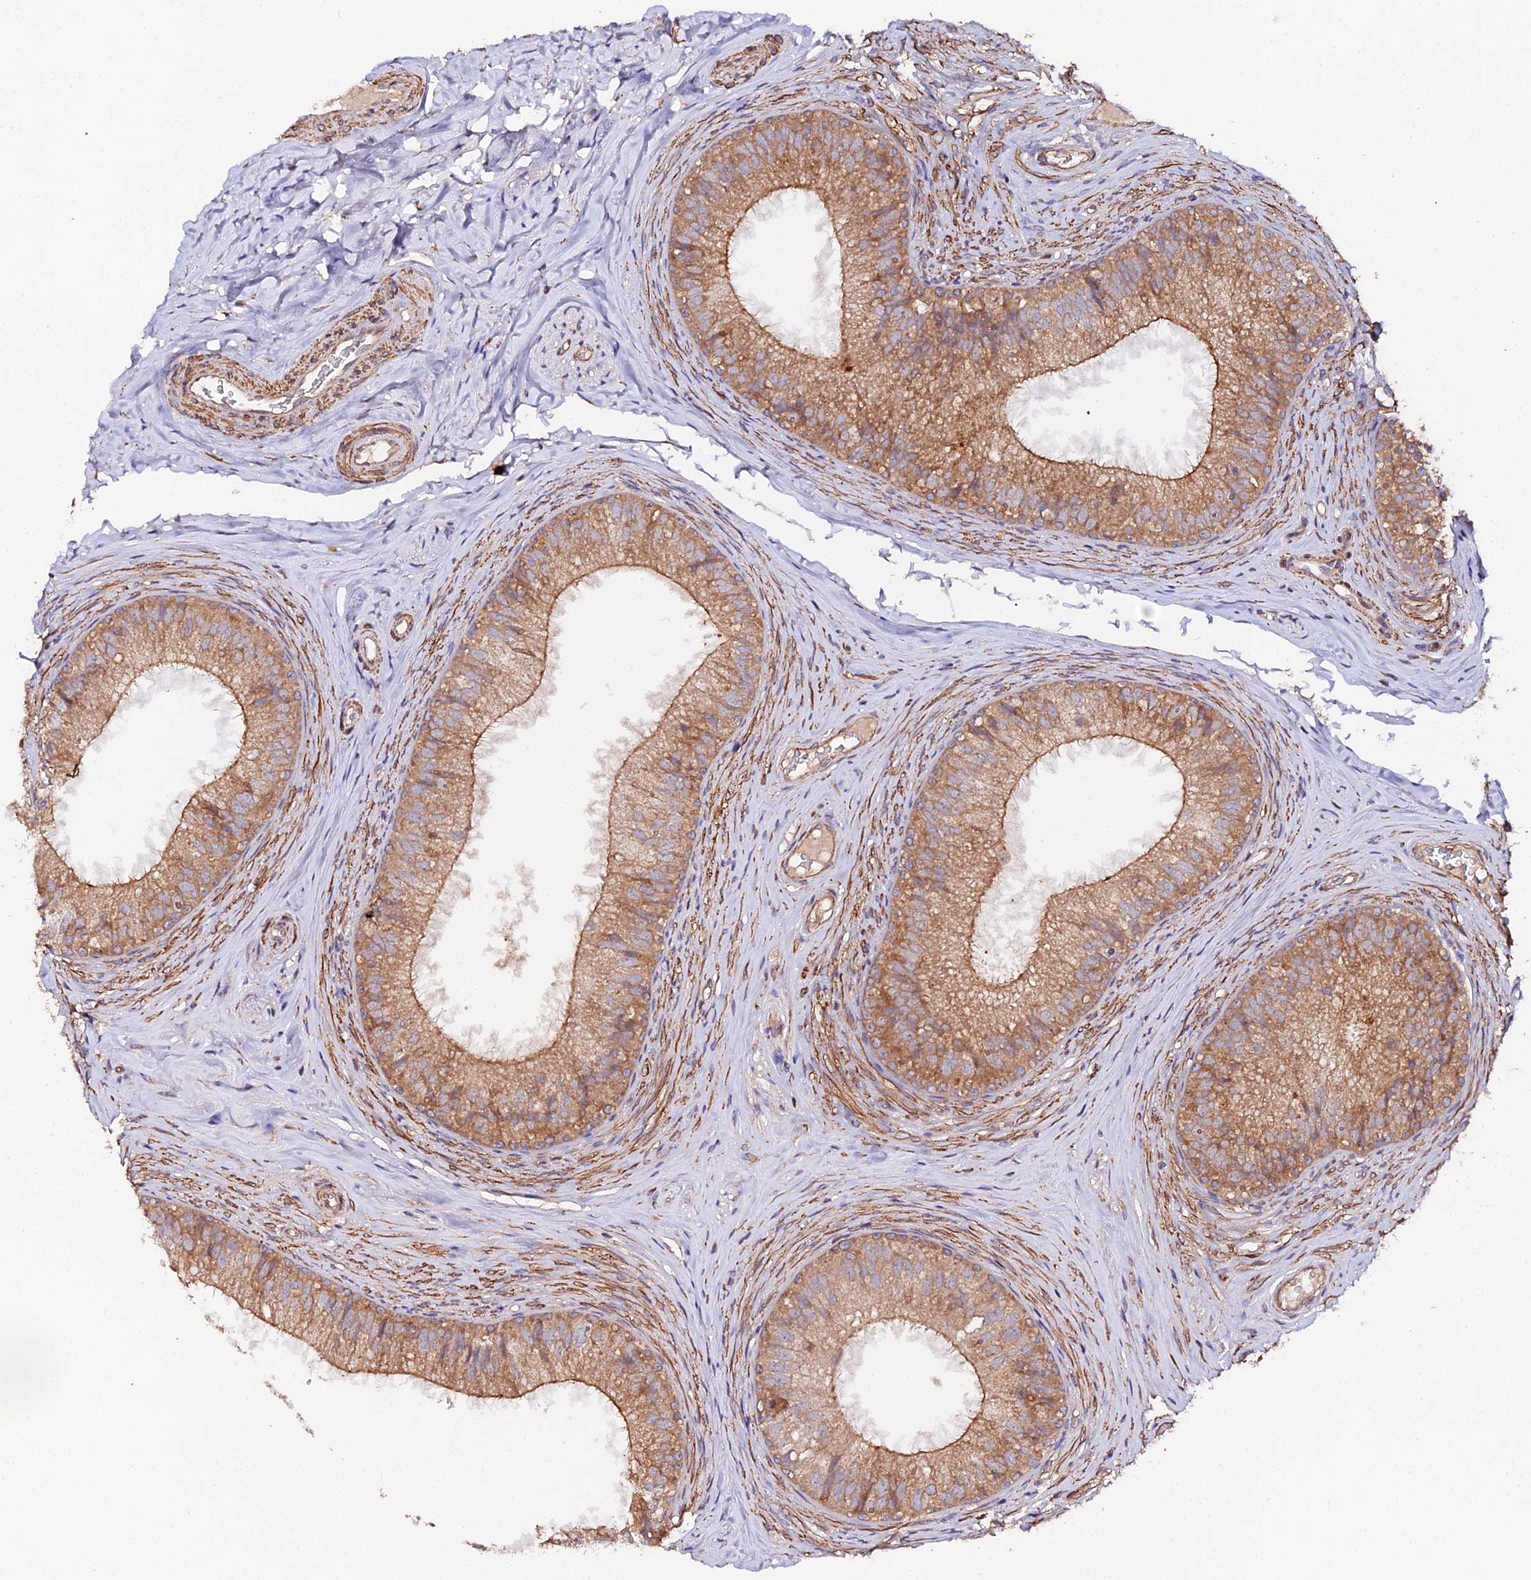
{"staining": {"intensity": "moderate", "quantity": ">75%", "location": "cytoplasmic/membranous"}, "tissue": "epididymis", "cell_type": "Glandular cells", "image_type": "normal", "snomed": [{"axis": "morphology", "description": "Normal tissue, NOS"}, {"axis": "topography", "description": "Epididymis"}], "caption": "Immunohistochemical staining of unremarkable epididymis exhibits medium levels of moderate cytoplasmic/membranous staining in about >75% of glandular cells.", "gene": "TRIM26", "patient": {"sex": "male", "age": 34}}